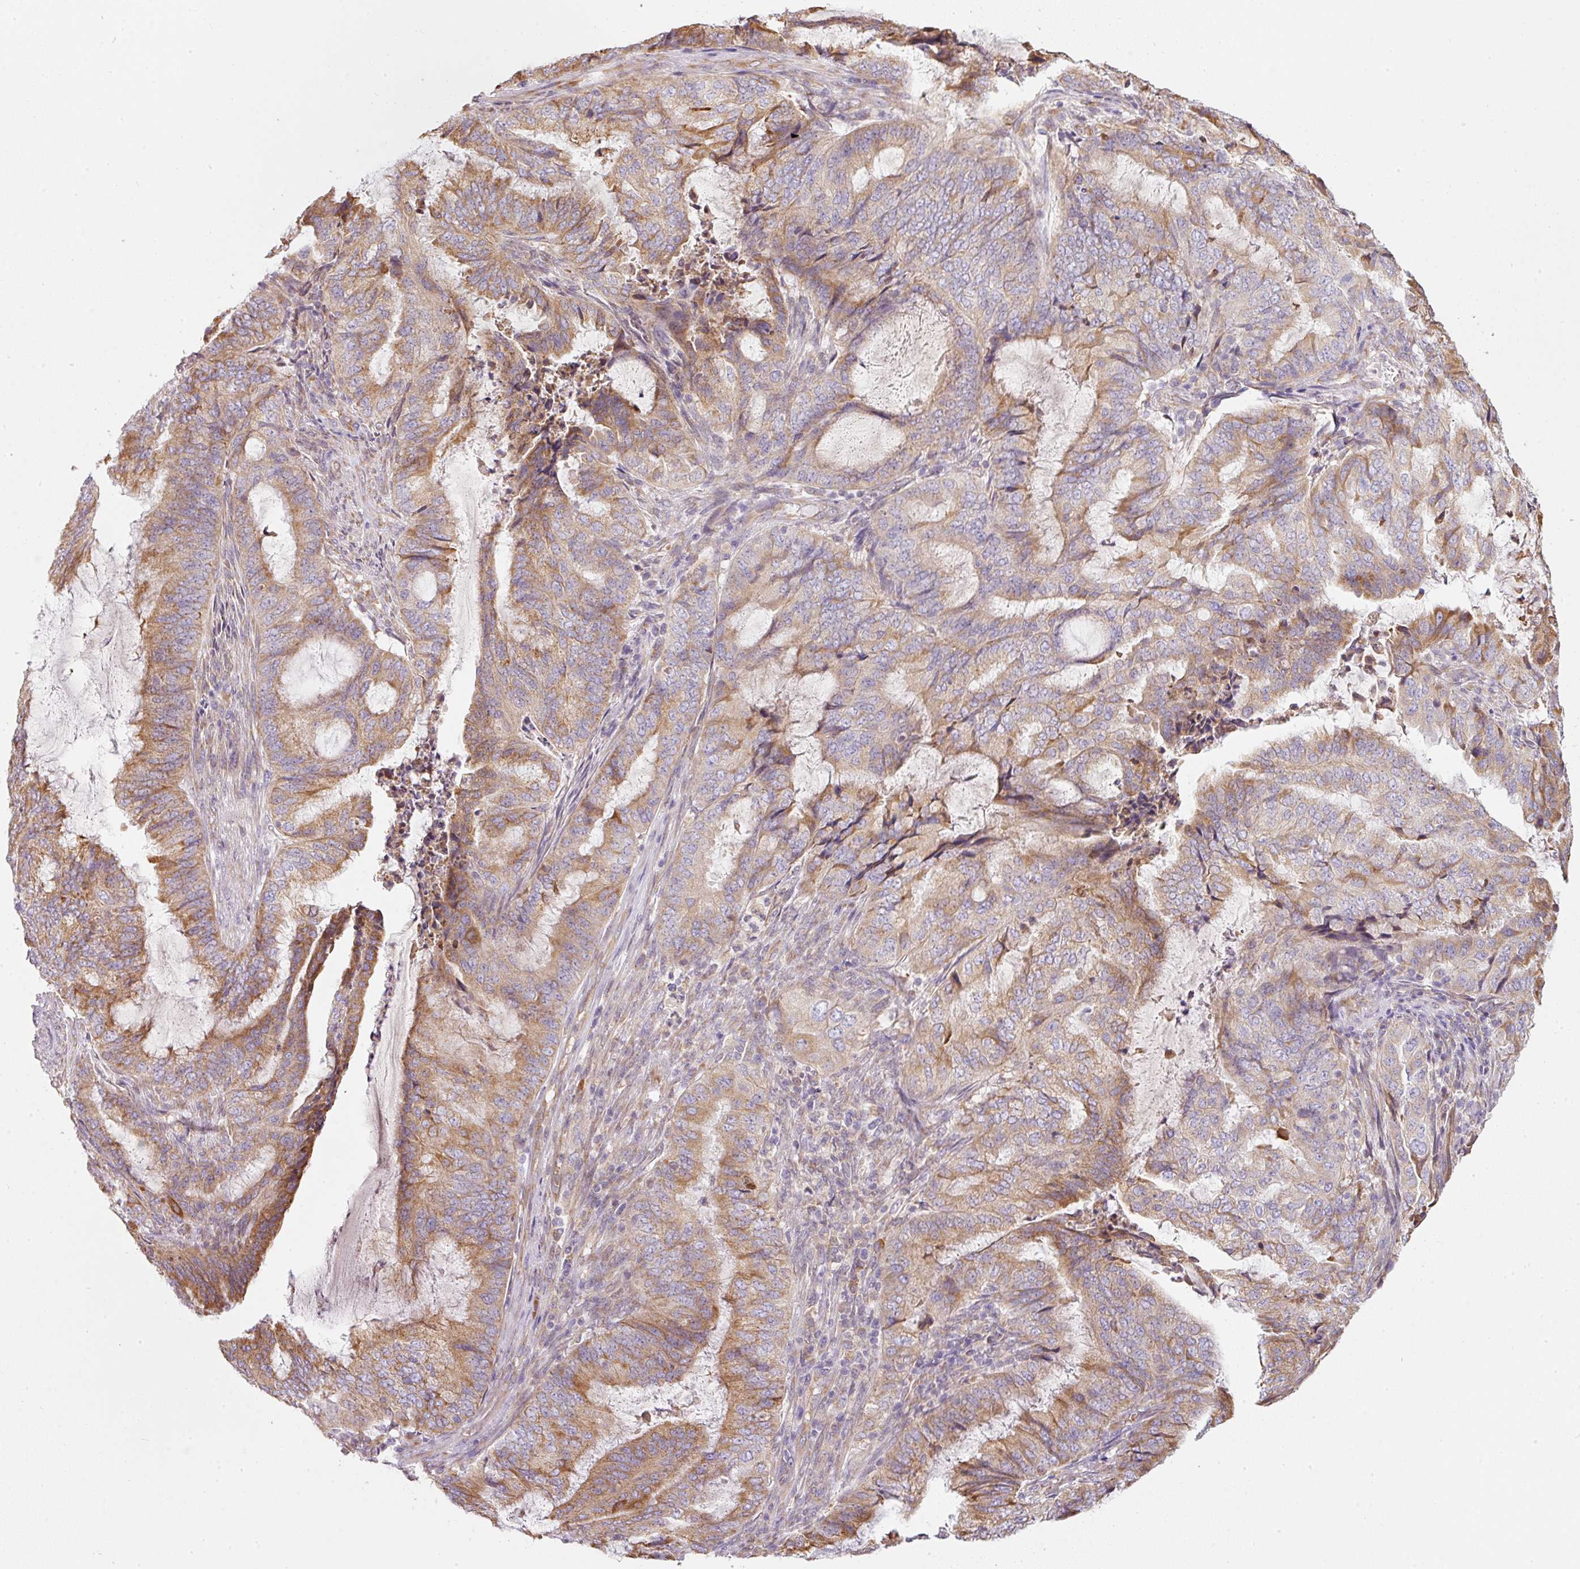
{"staining": {"intensity": "moderate", "quantity": ">75%", "location": "cytoplasmic/membranous"}, "tissue": "endometrial cancer", "cell_type": "Tumor cells", "image_type": "cancer", "snomed": [{"axis": "morphology", "description": "Adenocarcinoma, NOS"}, {"axis": "topography", "description": "Endometrium"}], "caption": "Endometrial adenocarcinoma stained with DAB (3,3'-diaminobenzidine) immunohistochemistry (IHC) reveals medium levels of moderate cytoplasmic/membranous expression in about >75% of tumor cells. (Stains: DAB (3,3'-diaminobenzidine) in brown, nuclei in blue, Microscopy: brightfield microscopy at high magnification).", "gene": "MORN4", "patient": {"sex": "female", "age": 51}}